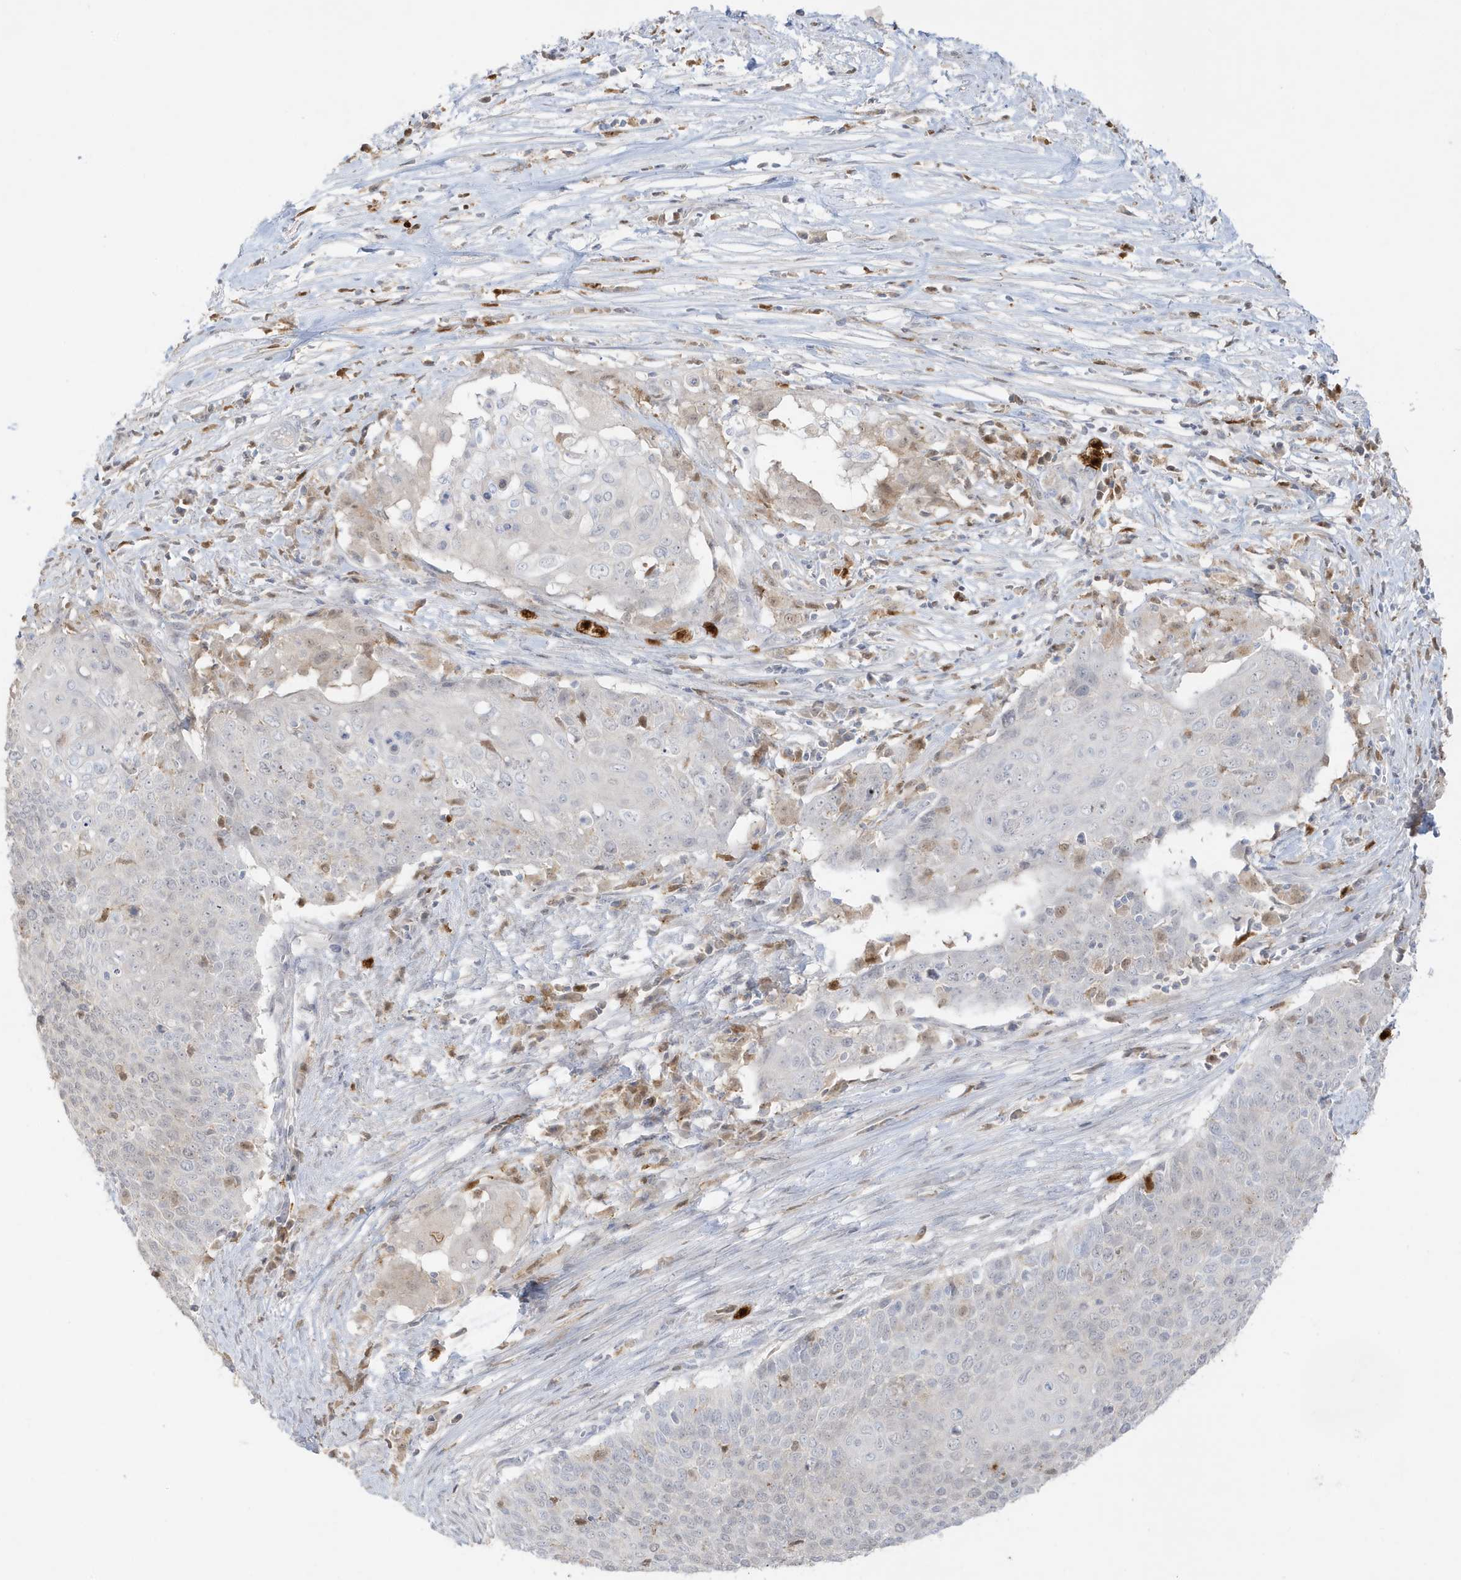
{"staining": {"intensity": "weak", "quantity": "<25%", "location": "nuclear"}, "tissue": "cervical cancer", "cell_type": "Tumor cells", "image_type": "cancer", "snomed": [{"axis": "morphology", "description": "Squamous cell carcinoma, NOS"}, {"axis": "topography", "description": "Cervix"}], "caption": "Immunohistochemistry of cervical squamous cell carcinoma shows no expression in tumor cells. (DAB immunohistochemistry (IHC) with hematoxylin counter stain).", "gene": "GCA", "patient": {"sex": "female", "age": 39}}